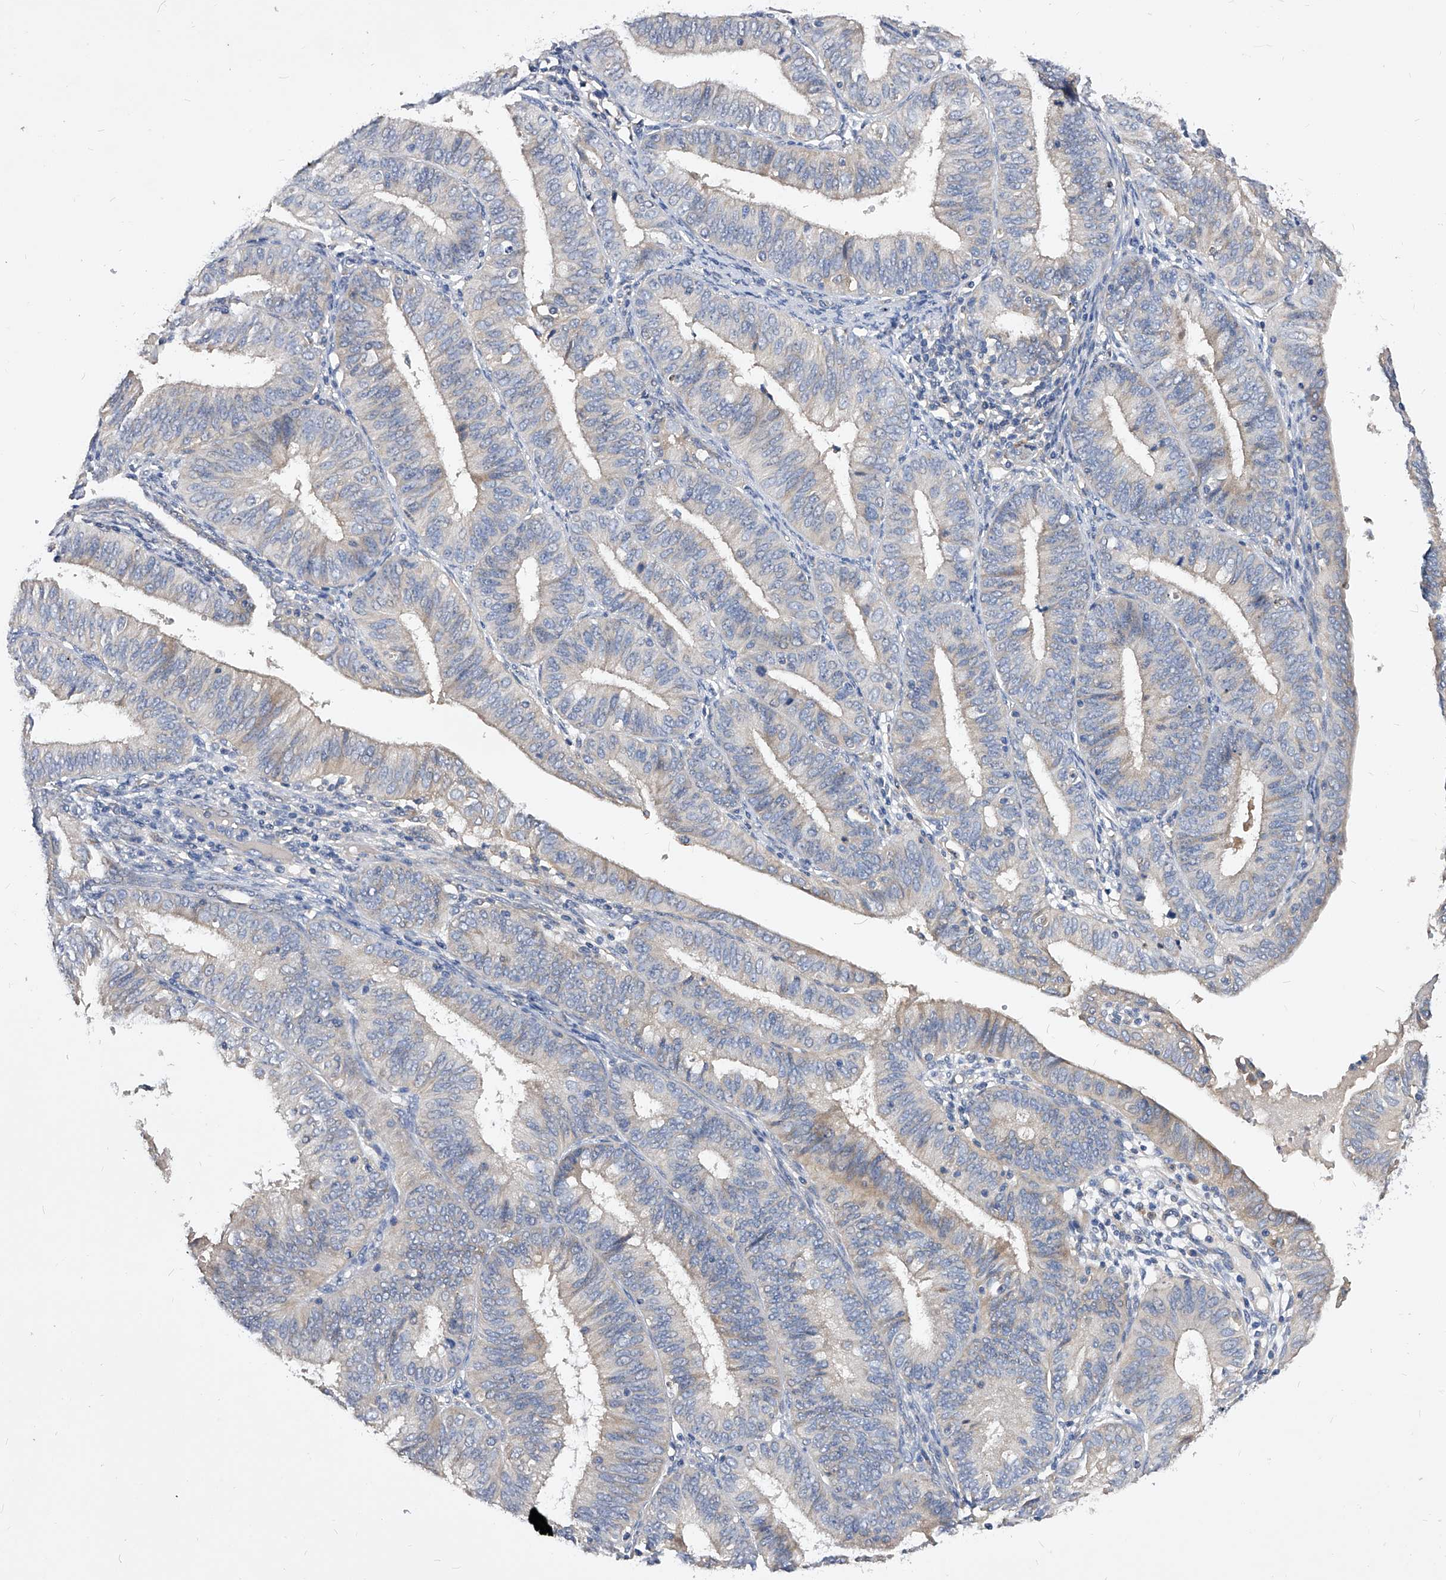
{"staining": {"intensity": "negative", "quantity": "none", "location": "none"}, "tissue": "endometrial cancer", "cell_type": "Tumor cells", "image_type": "cancer", "snomed": [{"axis": "morphology", "description": "Adenocarcinoma, NOS"}, {"axis": "topography", "description": "Endometrium"}], "caption": "Human endometrial cancer (adenocarcinoma) stained for a protein using IHC shows no positivity in tumor cells.", "gene": "ARL4C", "patient": {"sex": "female", "age": 51}}